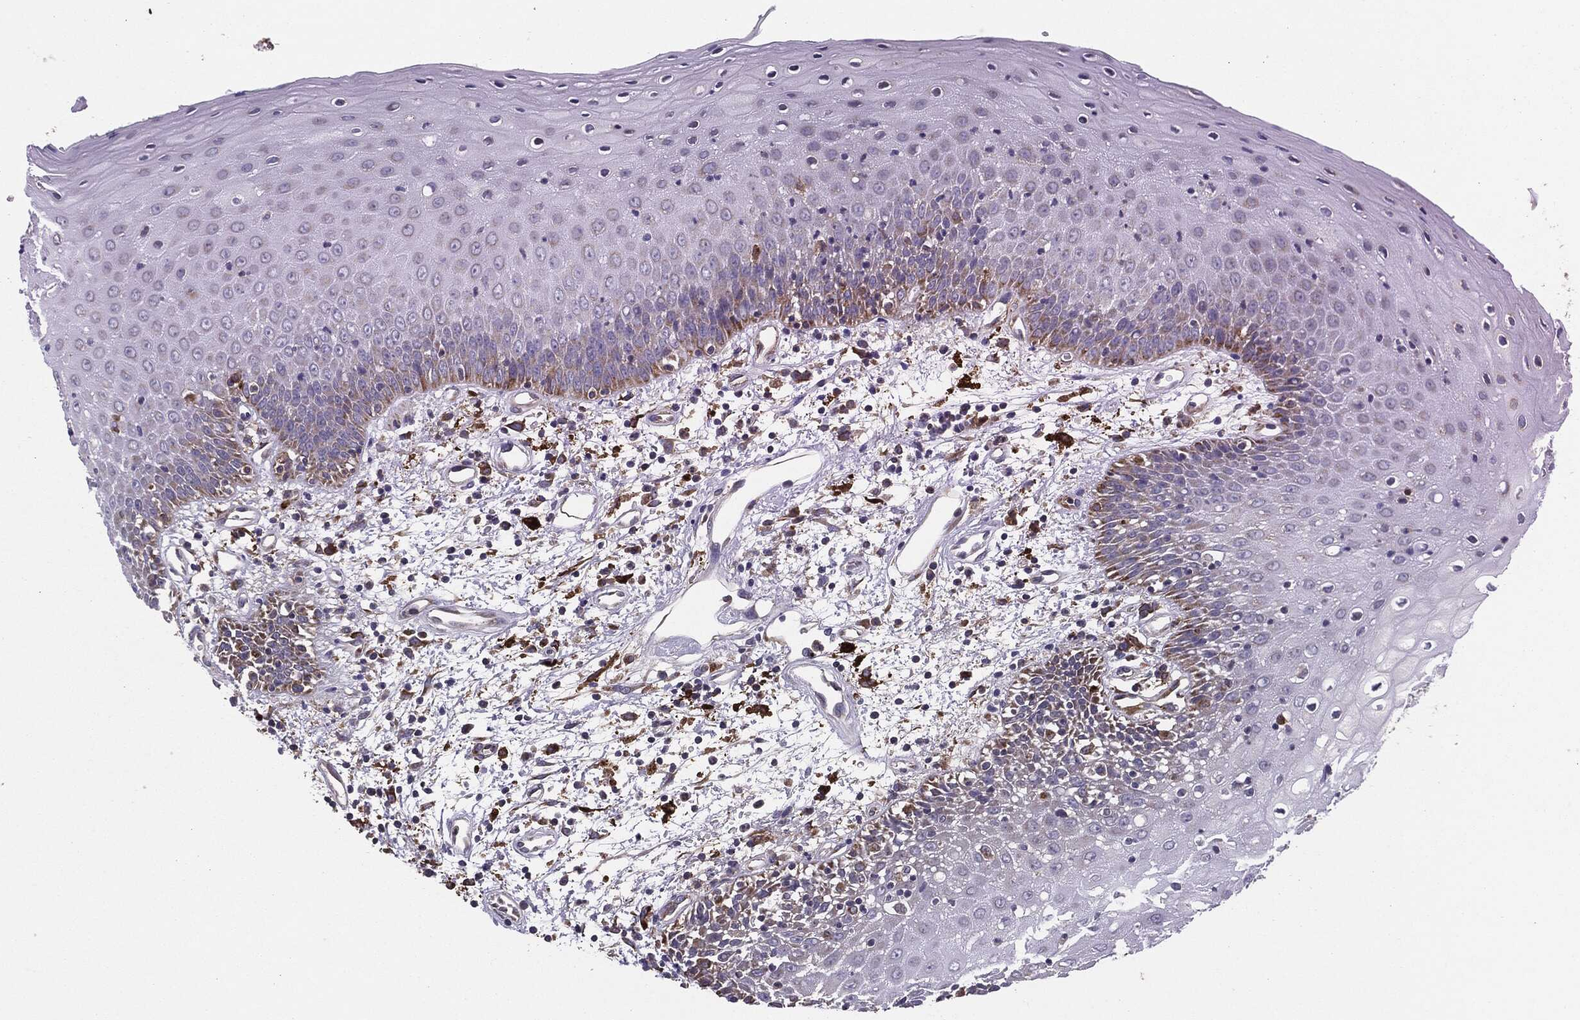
{"staining": {"intensity": "negative", "quantity": "none", "location": "none"}, "tissue": "oral mucosa", "cell_type": "Squamous epithelial cells", "image_type": "normal", "snomed": [{"axis": "morphology", "description": "Normal tissue, NOS"}, {"axis": "morphology", "description": "Squamous cell carcinoma, NOS"}, {"axis": "topography", "description": "Skeletal muscle"}, {"axis": "topography", "description": "Oral tissue"}, {"axis": "topography", "description": "Head-Neck"}], "caption": "Oral mucosa was stained to show a protein in brown. There is no significant positivity in squamous epithelial cells. (DAB immunohistochemistry (IHC) with hematoxylin counter stain).", "gene": "TMEM11", "patient": {"sex": "female", "age": 84}}